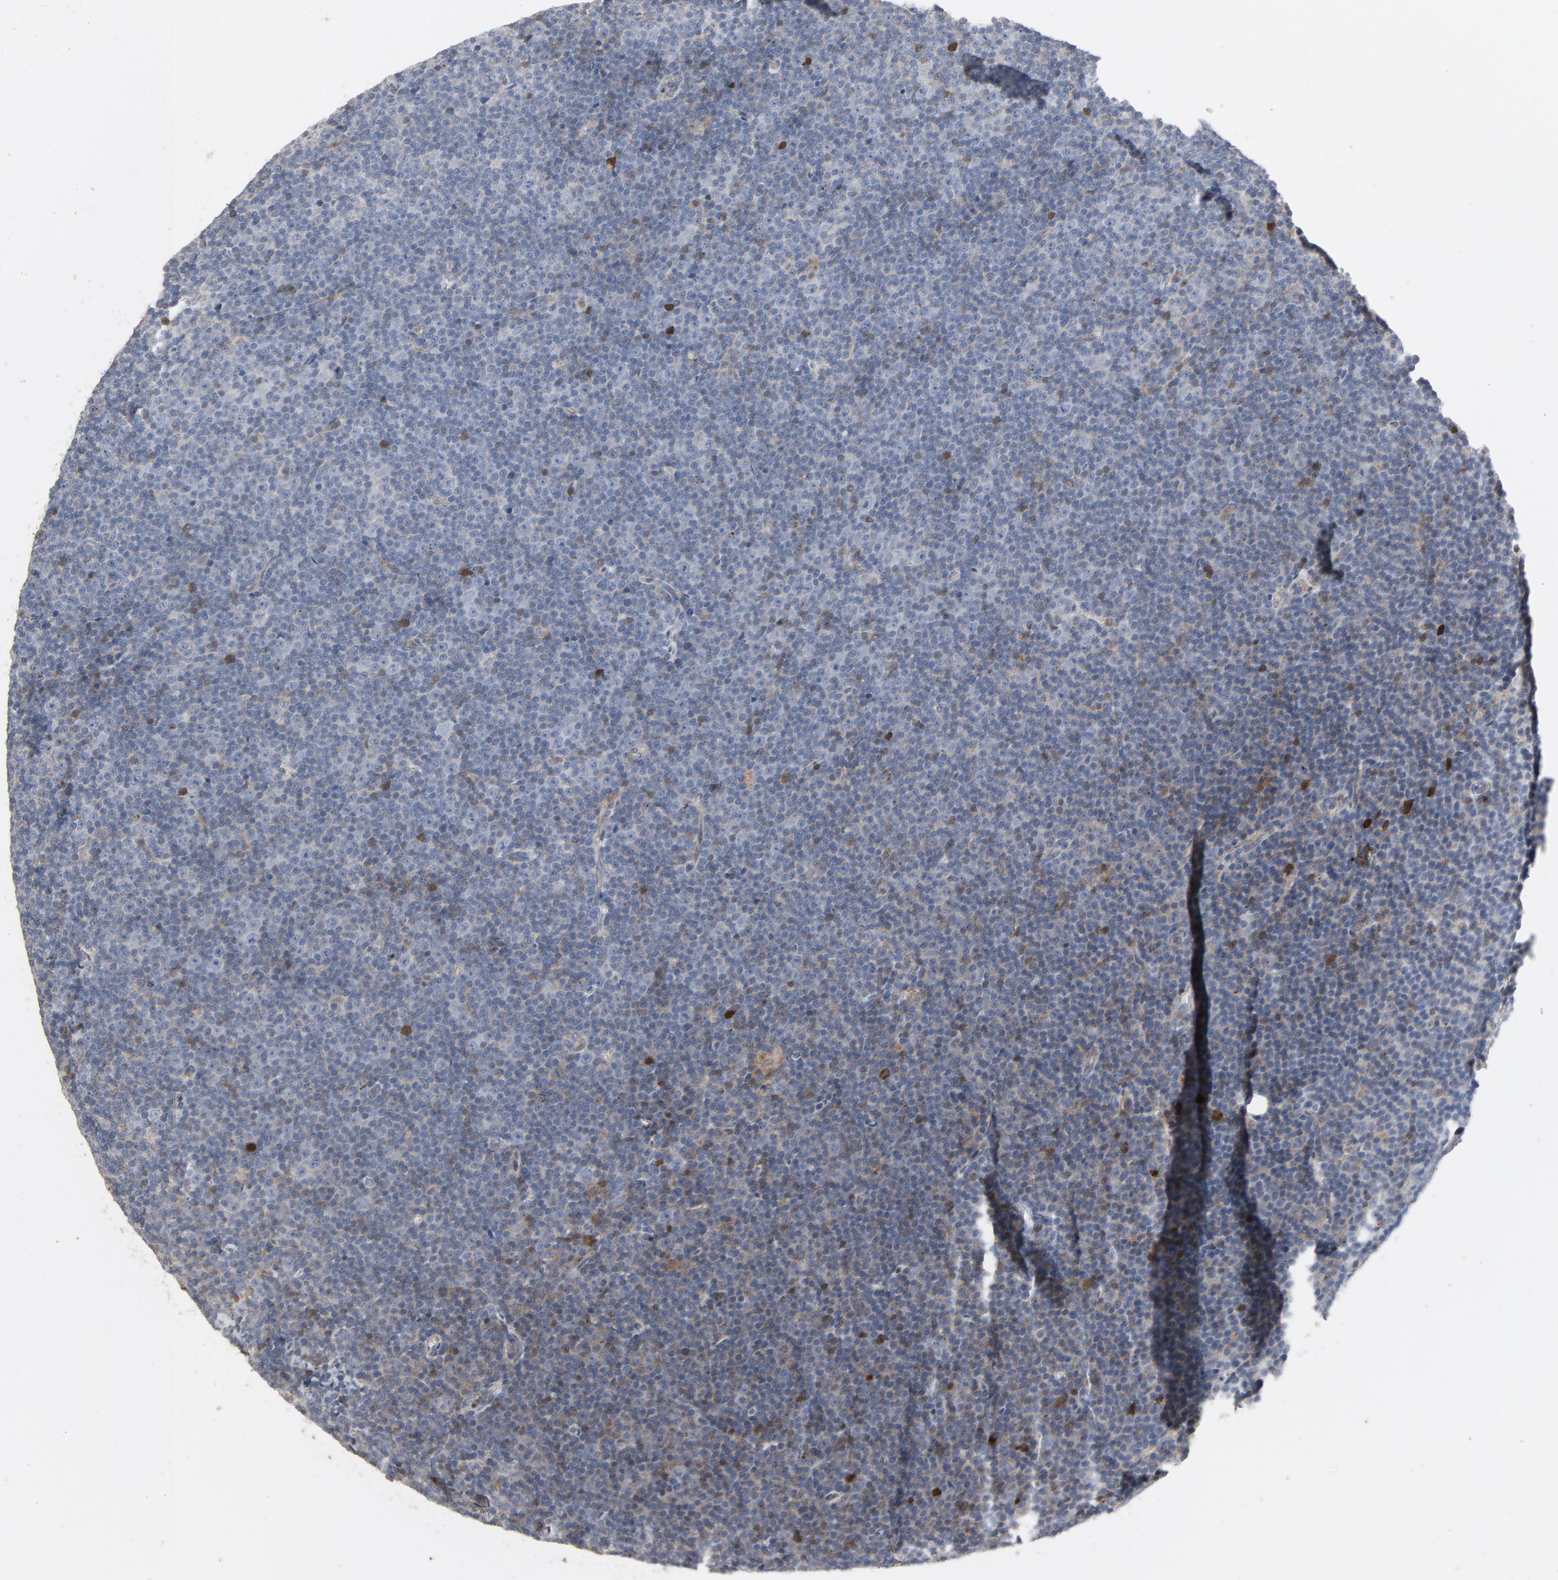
{"staining": {"intensity": "weak", "quantity": "25%-75%", "location": "cytoplasmic/membranous"}, "tissue": "lymphoma", "cell_type": "Tumor cells", "image_type": "cancer", "snomed": [{"axis": "morphology", "description": "Malignant lymphoma, non-Hodgkin's type, Low grade"}, {"axis": "topography", "description": "Lymph node"}], "caption": "Malignant lymphoma, non-Hodgkin's type (low-grade) stained with a protein marker demonstrates weak staining in tumor cells.", "gene": "CDK6", "patient": {"sex": "female", "age": 67}}